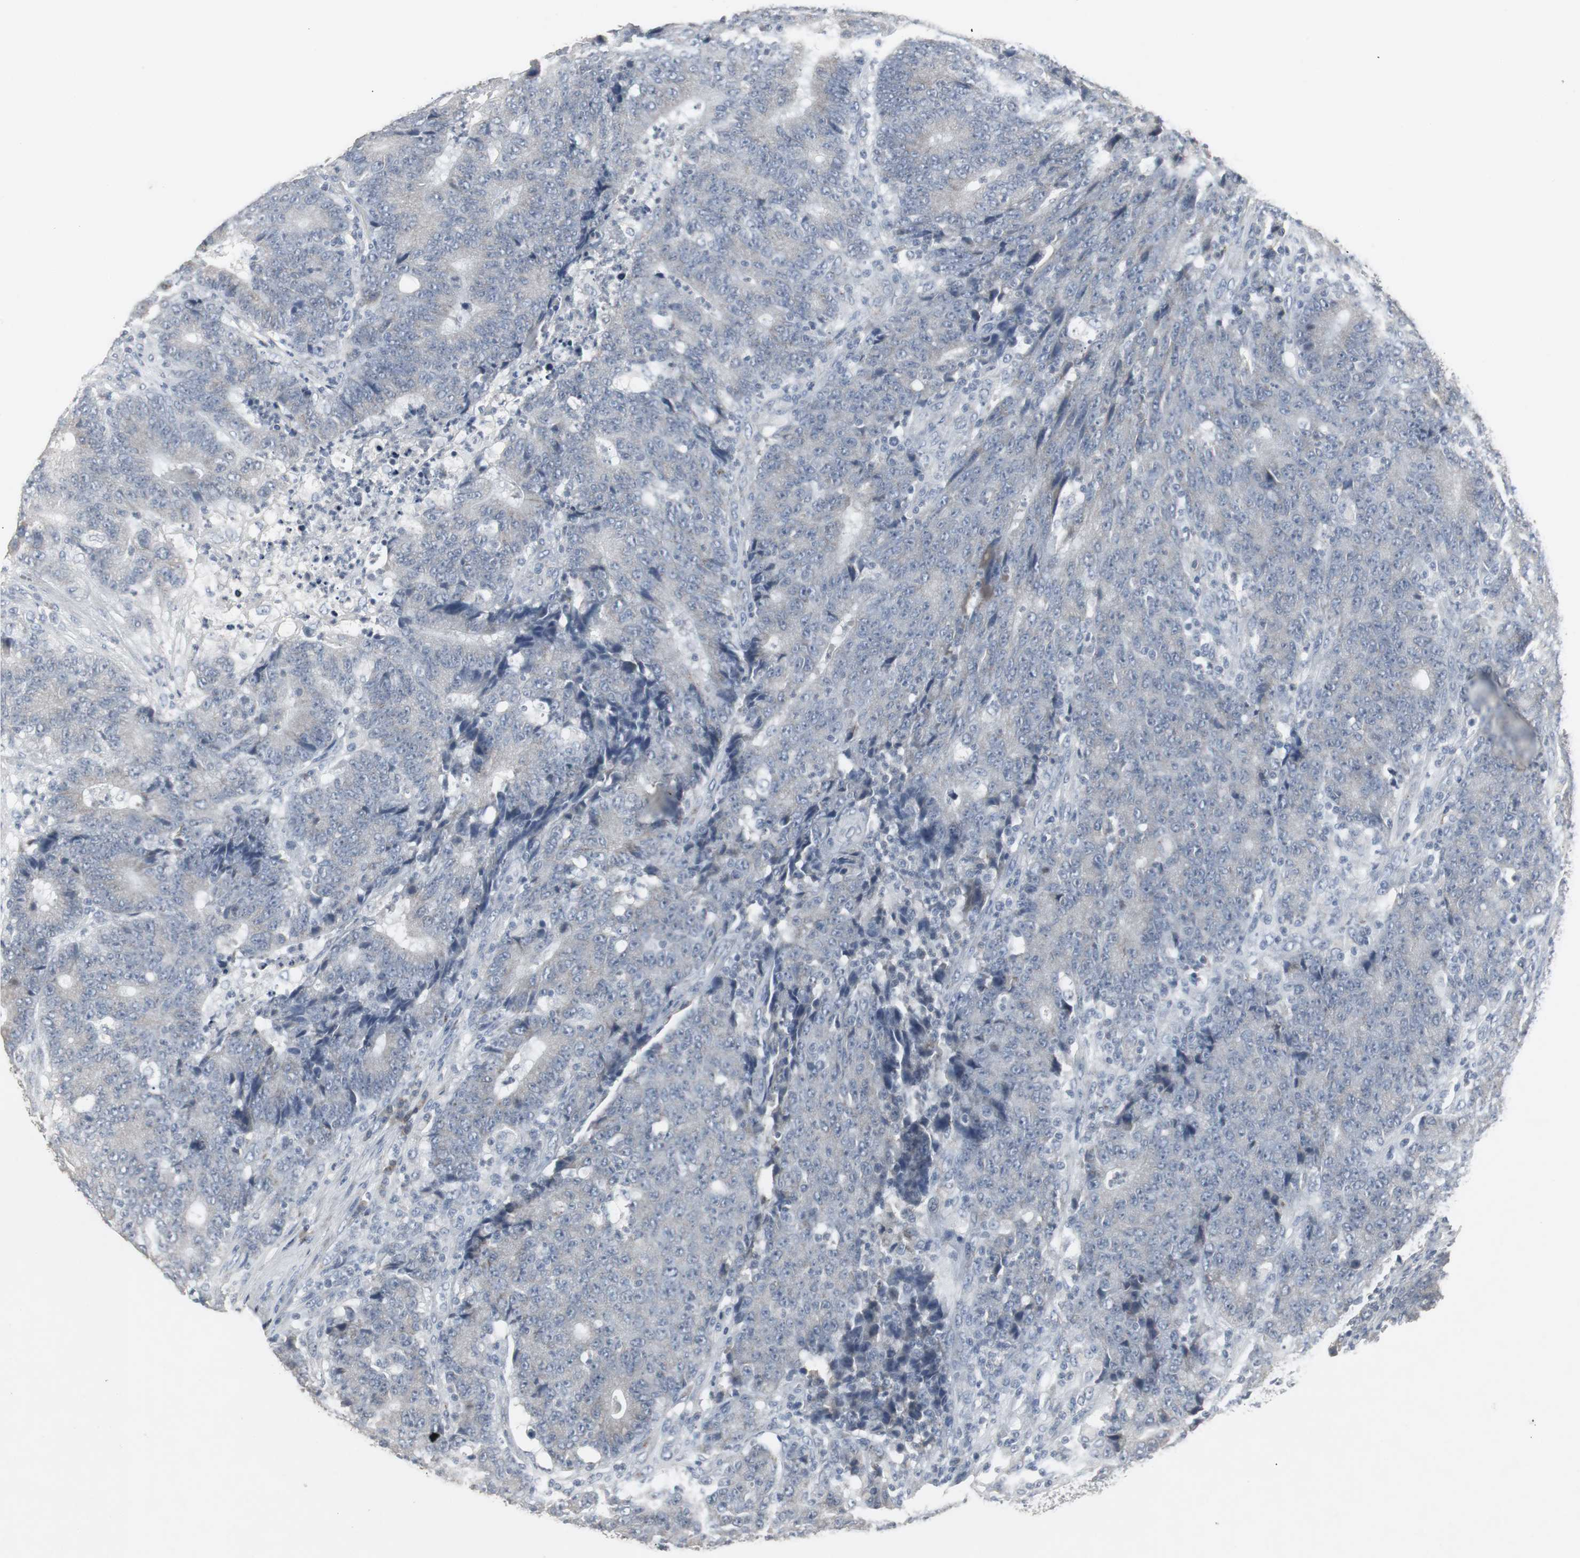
{"staining": {"intensity": "negative", "quantity": "none", "location": "none"}, "tissue": "colorectal cancer", "cell_type": "Tumor cells", "image_type": "cancer", "snomed": [{"axis": "morphology", "description": "Normal tissue, NOS"}, {"axis": "morphology", "description": "Adenocarcinoma, NOS"}, {"axis": "topography", "description": "Colon"}], "caption": "Immunohistochemistry of colorectal adenocarcinoma exhibits no staining in tumor cells.", "gene": "ACAA1", "patient": {"sex": "female", "age": 75}}